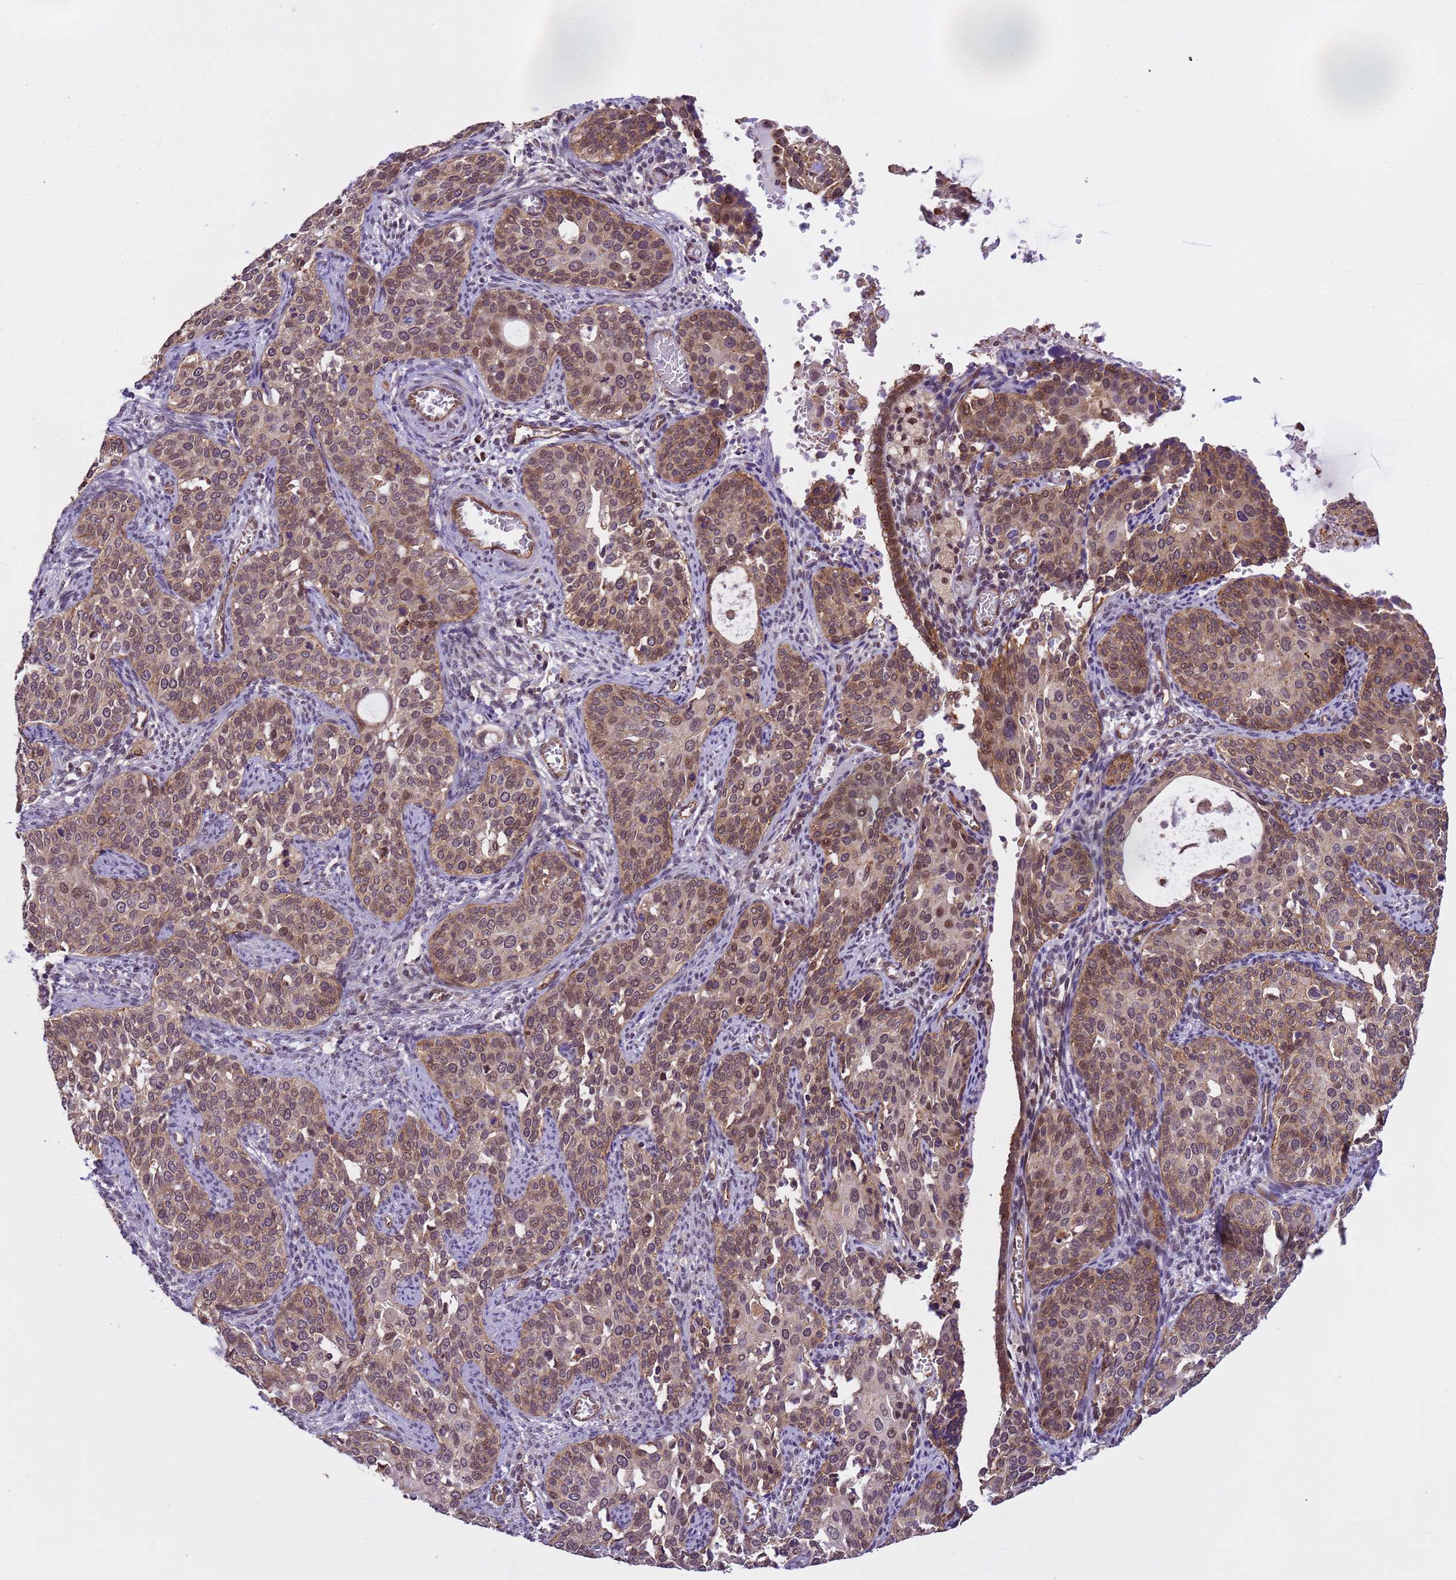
{"staining": {"intensity": "moderate", "quantity": ">75%", "location": "nuclear"}, "tissue": "cervical cancer", "cell_type": "Tumor cells", "image_type": "cancer", "snomed": [{"axis": "morphology", "description": "Squamous cell carcinoma, NOS"}, {"axis": "topography", "description": "Cervix"}], "caption": "Cervical cancer stained with a brown dye exhibits moderate nuclear positive staining in approximately >75% of tumor cells.", "gene": "EMC2", "patient": {"sex": "female", "age": 44}}